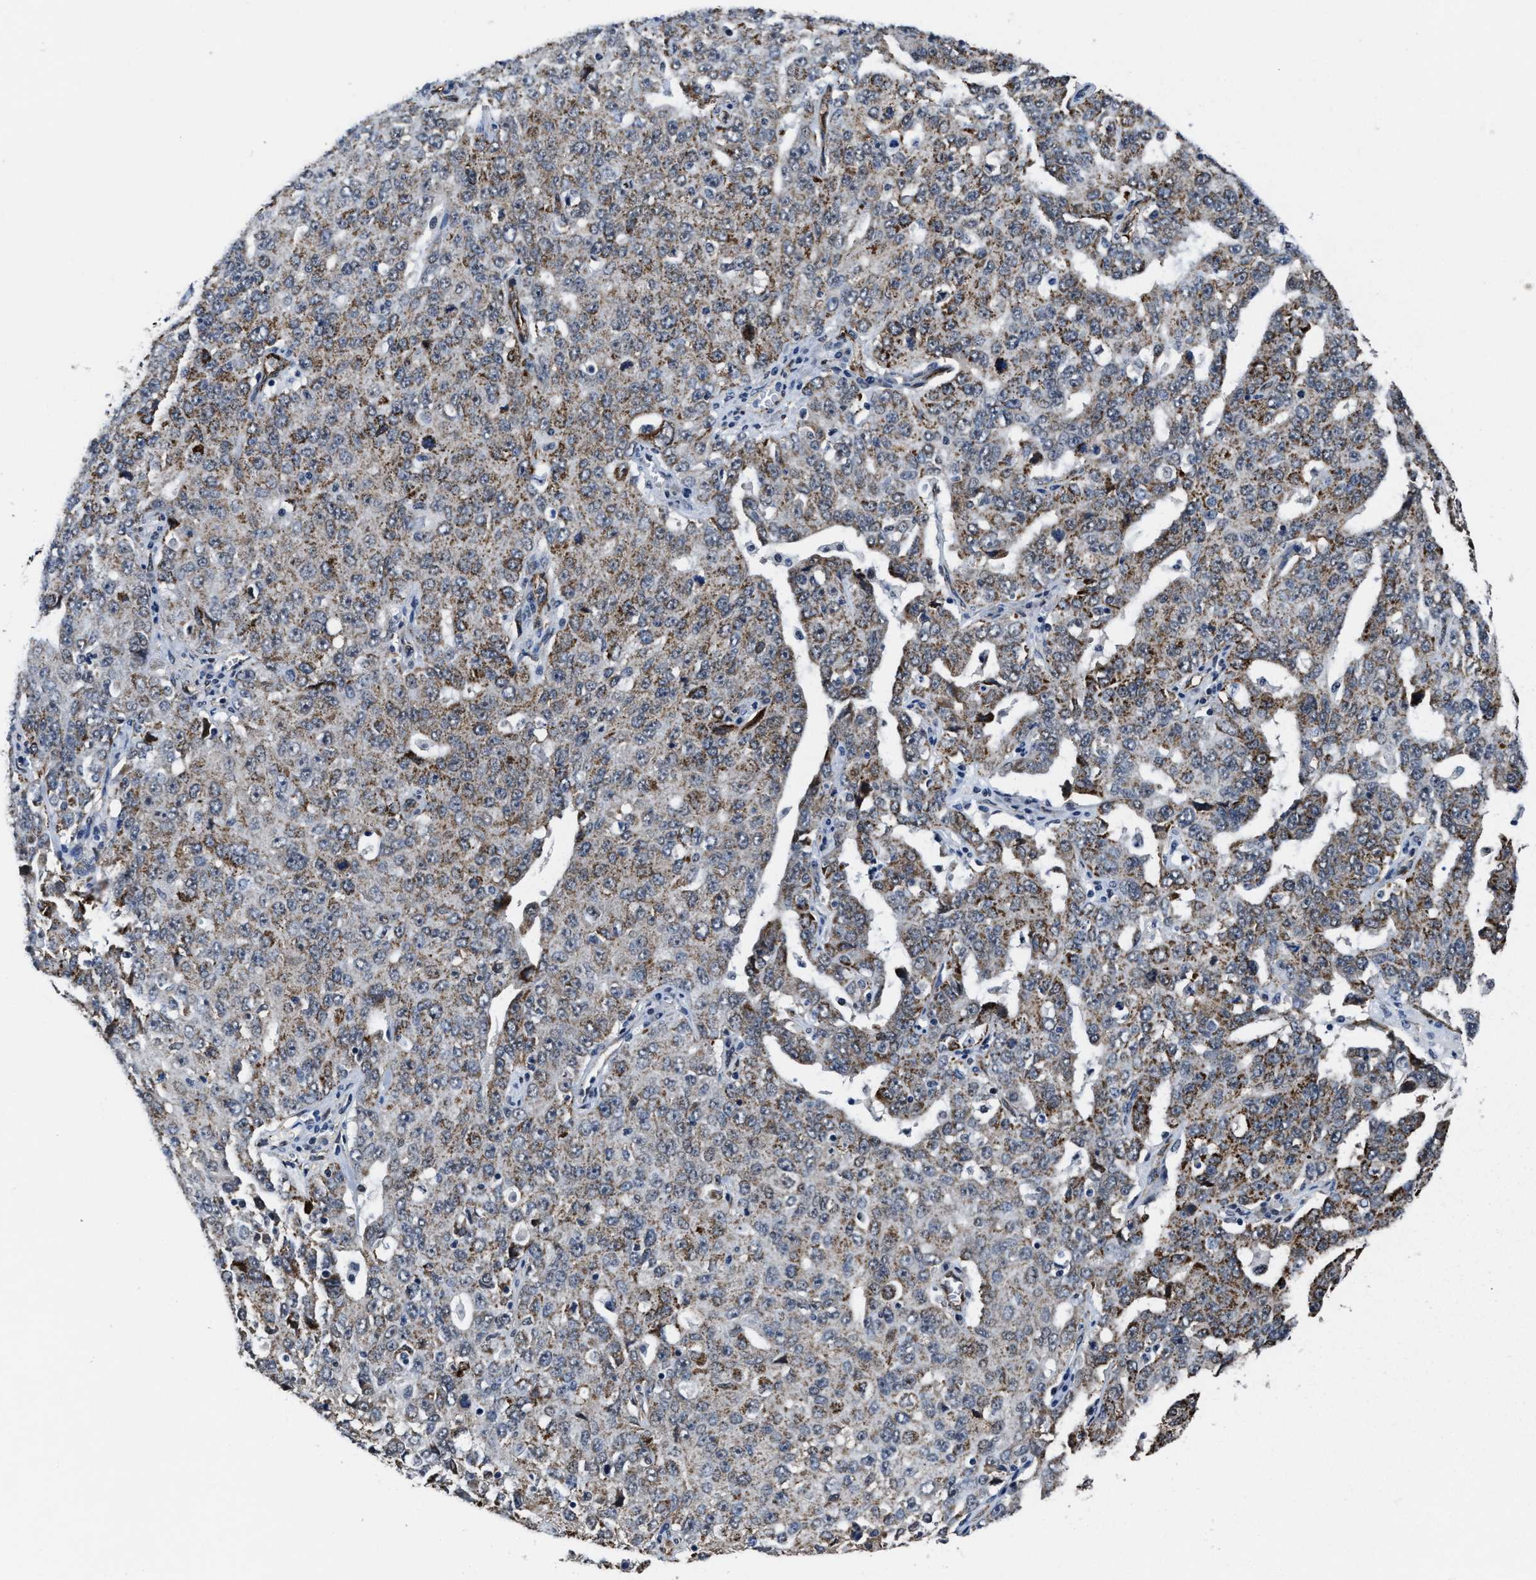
{"staining": {"intensity": "moderate", "quantity": ">75%", "location": "cytoplasmic/membranous"}, "tissue": "ovarian cancer", "cell_type": "Tumor cells", "image_type": "cancer", "snomed": [{"axis": "morphology", "description": "Carcinoma, endometroid"}, {"axis": "topography", "description": "Ovary"}], "caption": "Immunohistochemistry (IHC) micrograph of human endometroid carcinoma (ovarian) stained for a protein (brown), which reveals medium levels of moderate cytoplasmic/membranous positivity in approximately >75% of tumor cells.", "gene": "MARCKSL1", "patient": {"sex": "female", "age": 62}}